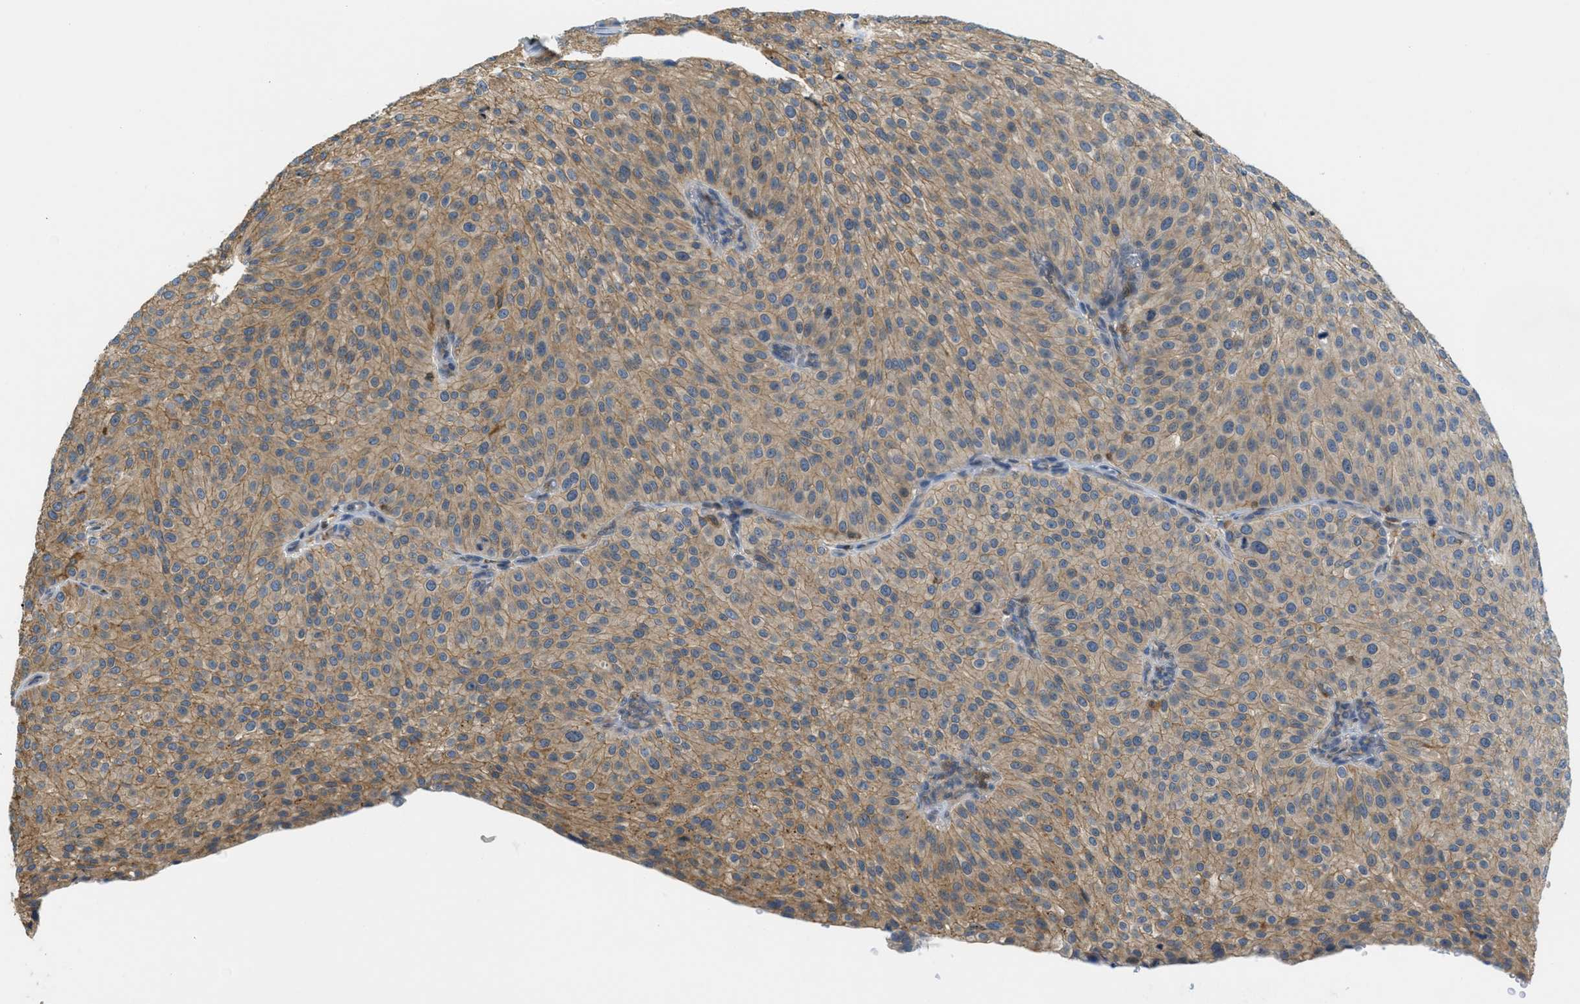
{"staining": {"intensity": "moderate", "quantity": ">75%", "location": "cytoplasmic/membranous"}, "tissue": "urothelial cancer", "cell_type": "Tumor cells", "image_type": "cancer", "snomed": [{"axis": "morphology", "description": "Urothelial carcinoma, Low grade"}, {"axis": "topography", "description": "Smooth muscle"}, {"axis": "topography", "description": "Urinary bladder"}], "caption": "This is a micrograph of IHC staining of urothelial carcinoma (low-grade), which shows moderate positivity in the cytoplasmic/membranous of tumor cells.", "gene": "GRIK2", "patient": {"sex": "male", "age": 60}}